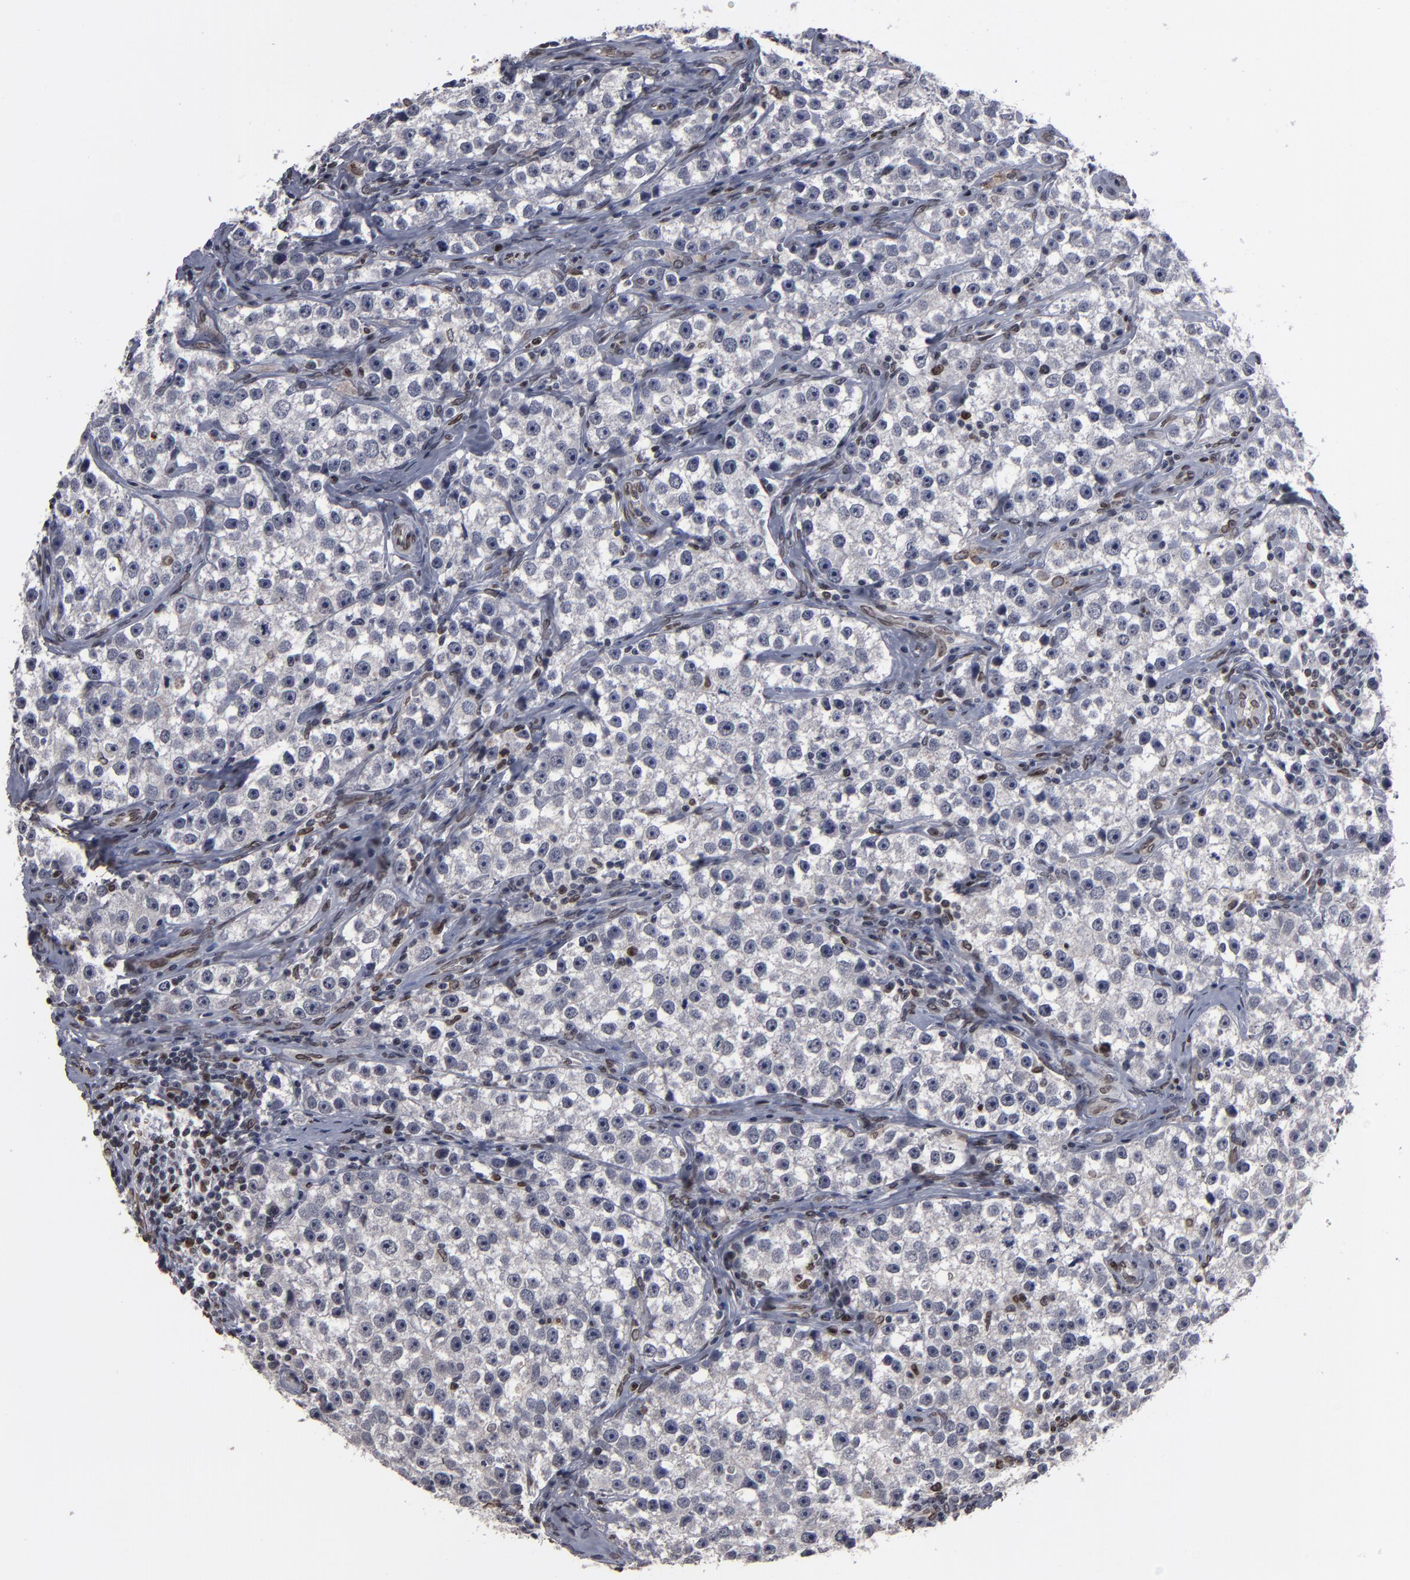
{"staining": {"intensity": "negative", "quantity": "none", "location": "none"}, "tissue": "testis cancer", "cell_type": "Tumor cells", "image_type": "cancer", "snomed": [{"axis": "morphology", "description": "Seminoma, NOS"}, {"axis": "topography", "description": "Testis"}], "caption": "Immunohistochemistry (IHC) of human testis cancer (seminoma) displays no expression in tumor cells.", "gene": "BAZ1A", "patient": {"sex": "male", "age": 32}}